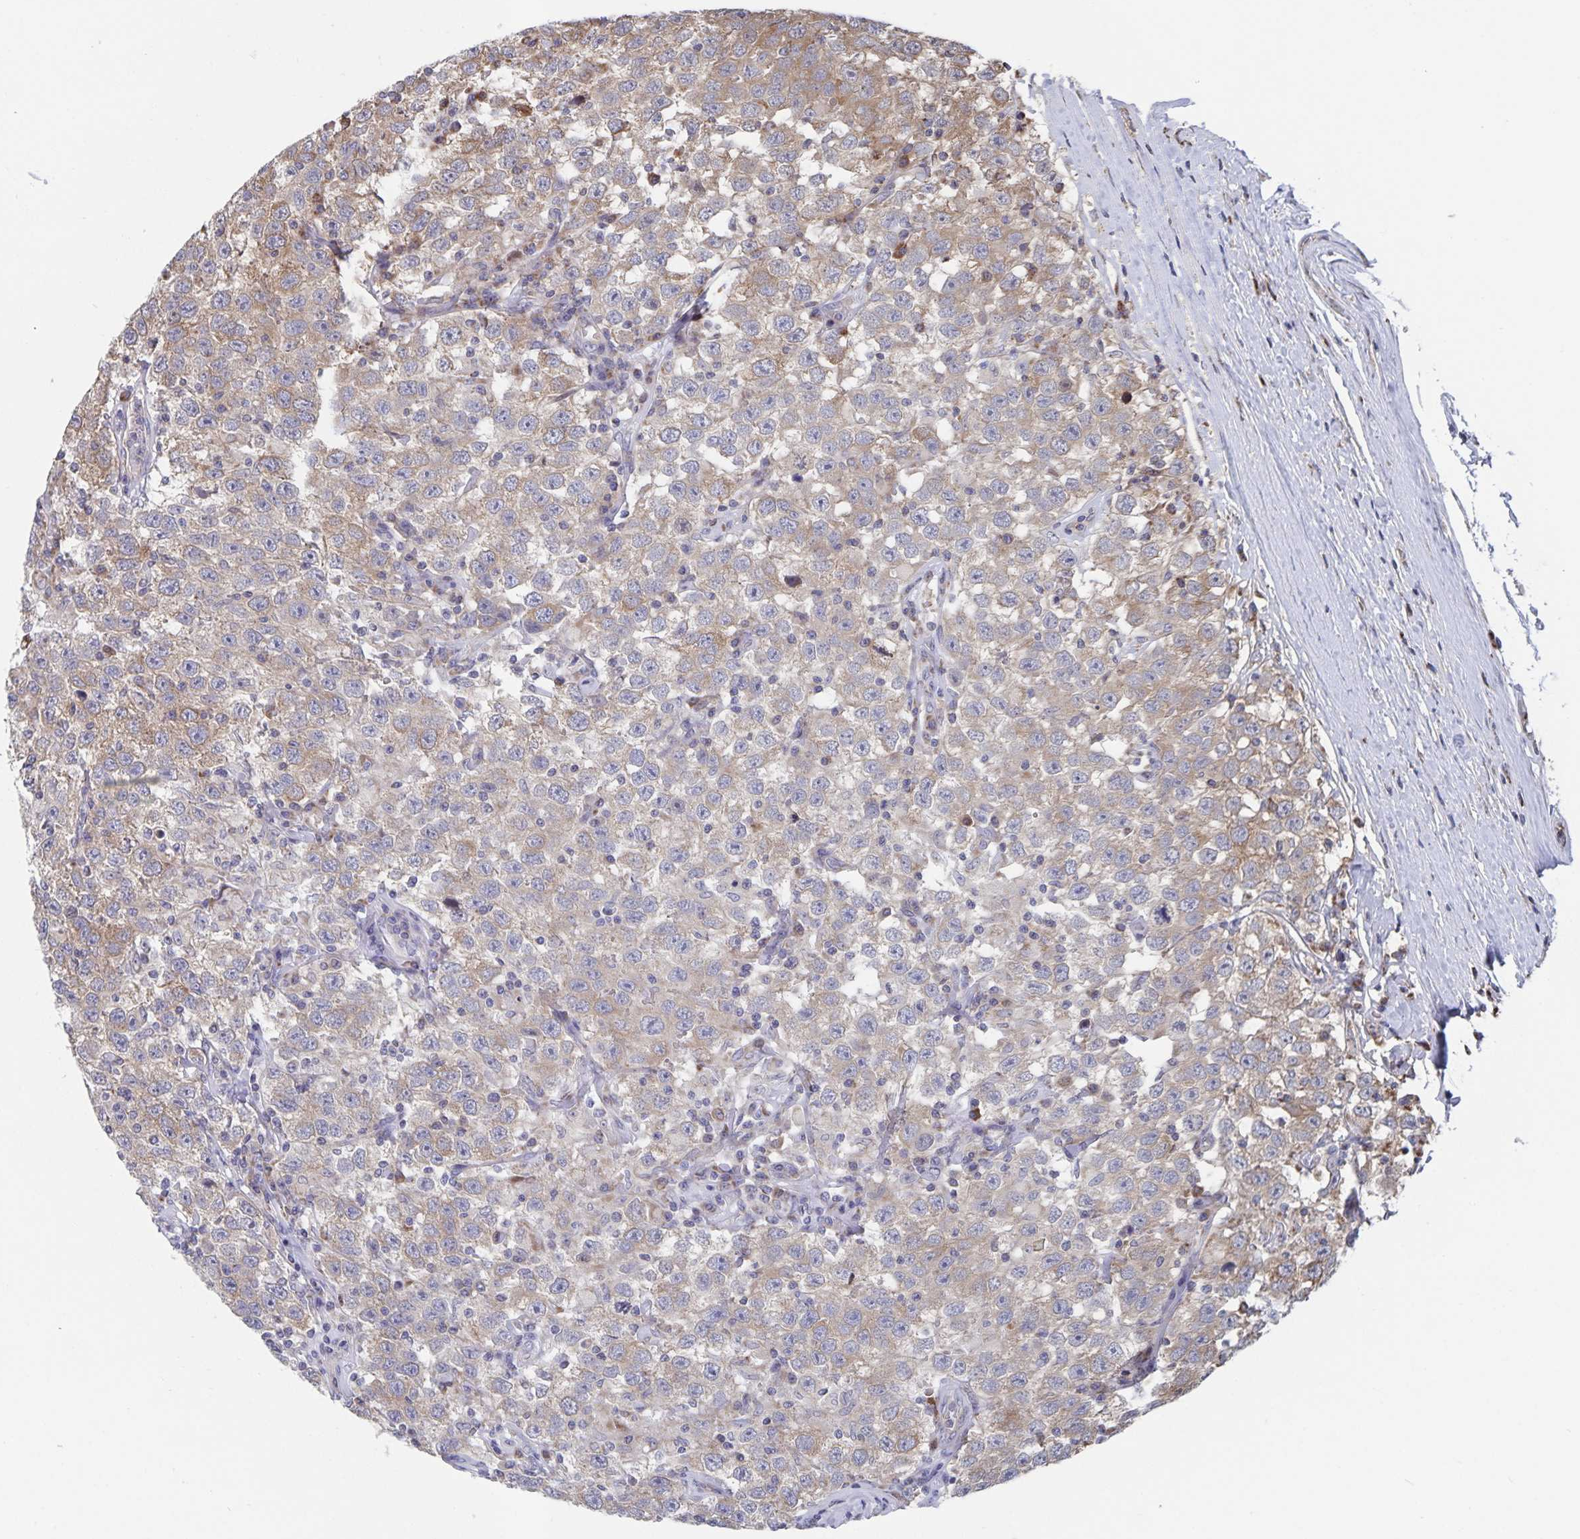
{"staining": {"intensity": "weak", "quantity": "25%-75%", "location": "cytoplasmic/membranous"}, "tissue": "testis cancer", "cell_type": "Tumor cells", "image_type": "cancer", "snomed": [{"axis": "morphology", "description": "Seminoma, NOS"}, {"axis": "topography", "description": "Testis"}], "caption": "An image showing weak cytoplasmic/membranous positivity in approximately 25%-75% of tumor cells in testis seminoma, as visualized by brown immunohistochemical staining.", "gene": "ACACA", "patient": {"sex": "male", "age": 41}}